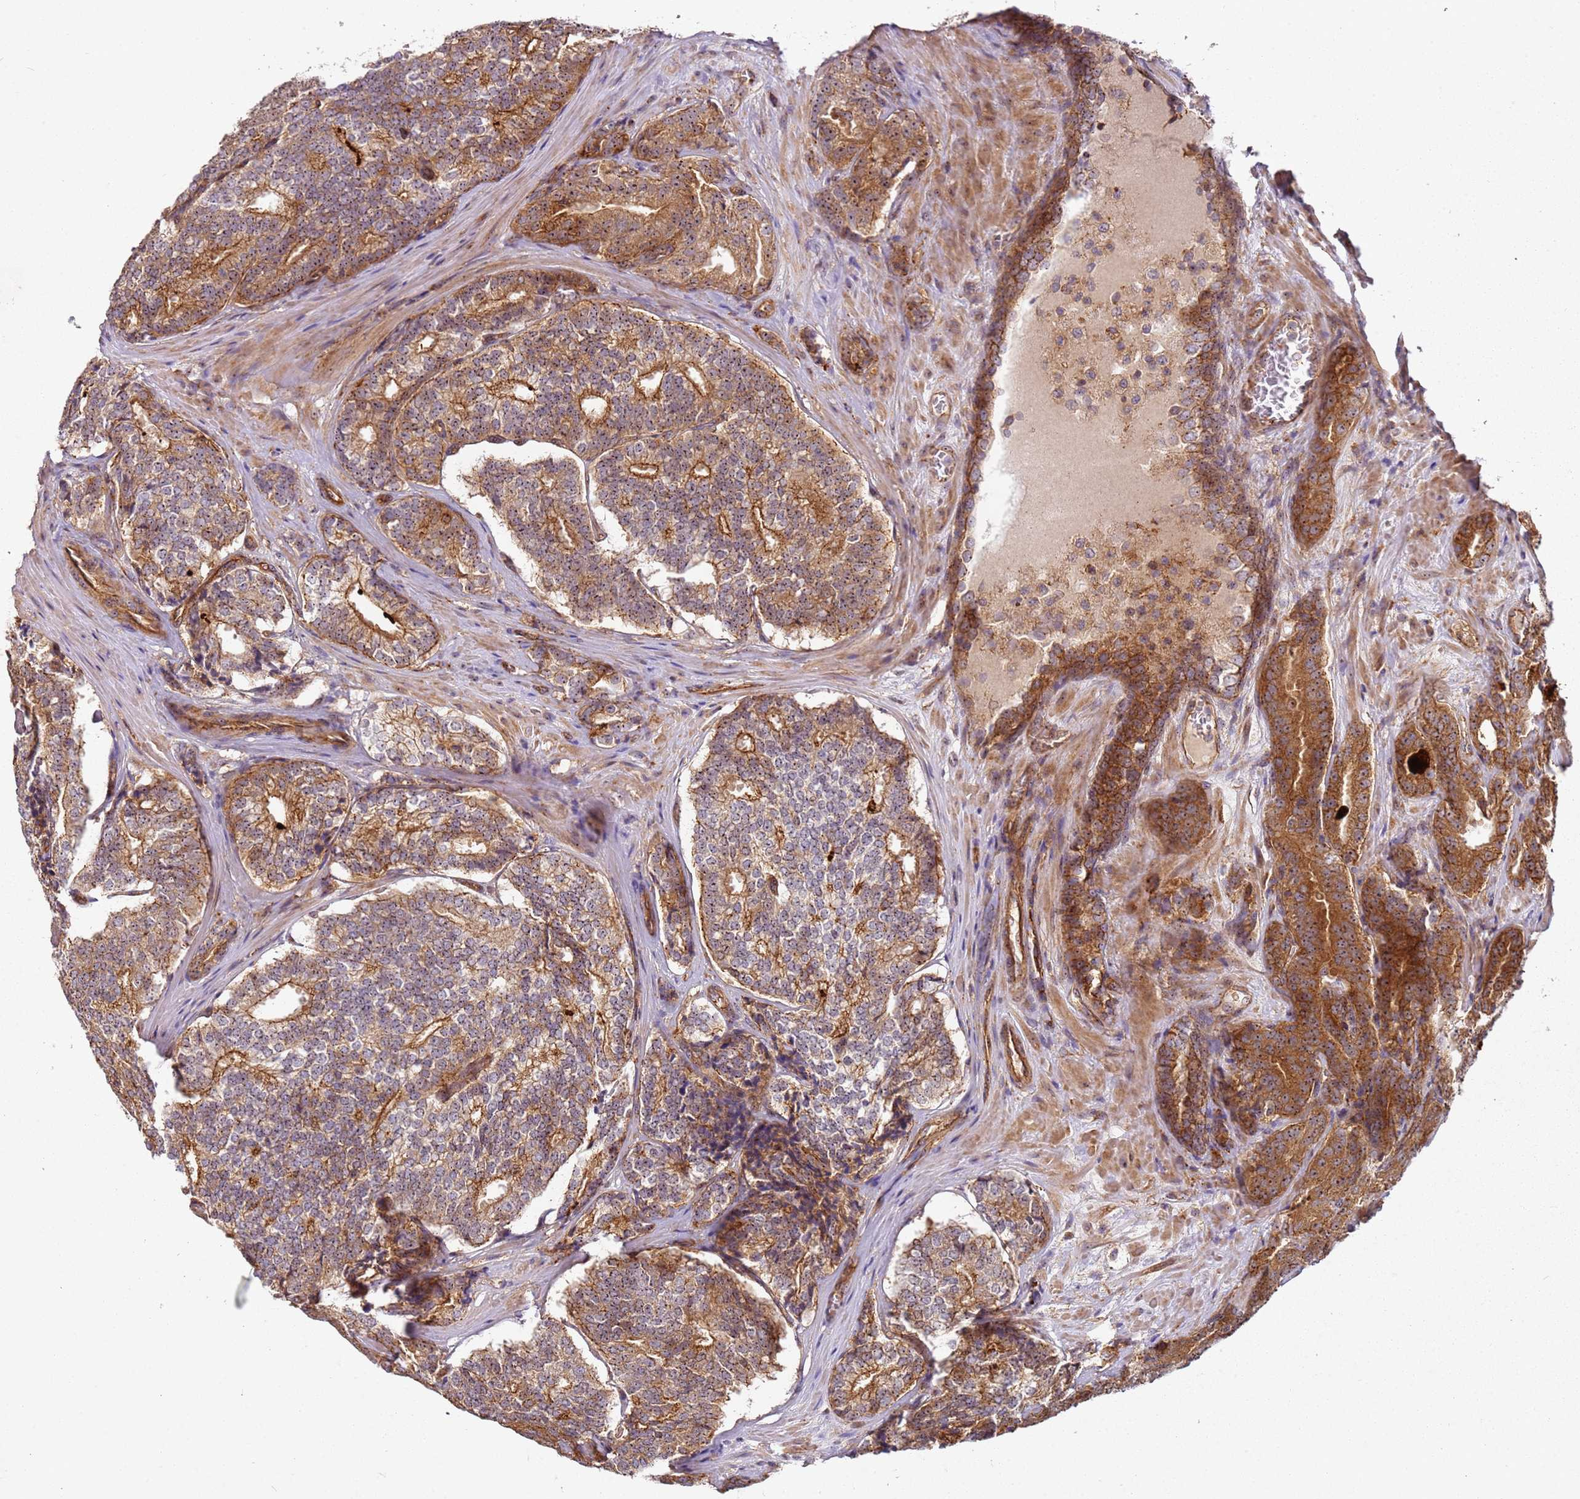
{"staining": {"intensity": "moderate", "quantity": ">75%", "location": "cytoplasmic/membranous"}, "tissue": "prostate cancer", "cell_type": "Tumor cells", "image_type": "cancer", "snomed": [{"axis": "morphology", "description": "Adenocarcinoma, High grade"}, {"axis": "topography", "description": "Prostate"}], "caption": "Immunohistochemical staining of human high-grade adenocarcinoma (prostate) shows moderate cytoplasmic/membranous protein positivity in approximately >75% of tumor cells.", "gene": "C2CD4B", "patient": {"sex": "male", "age": 63}}